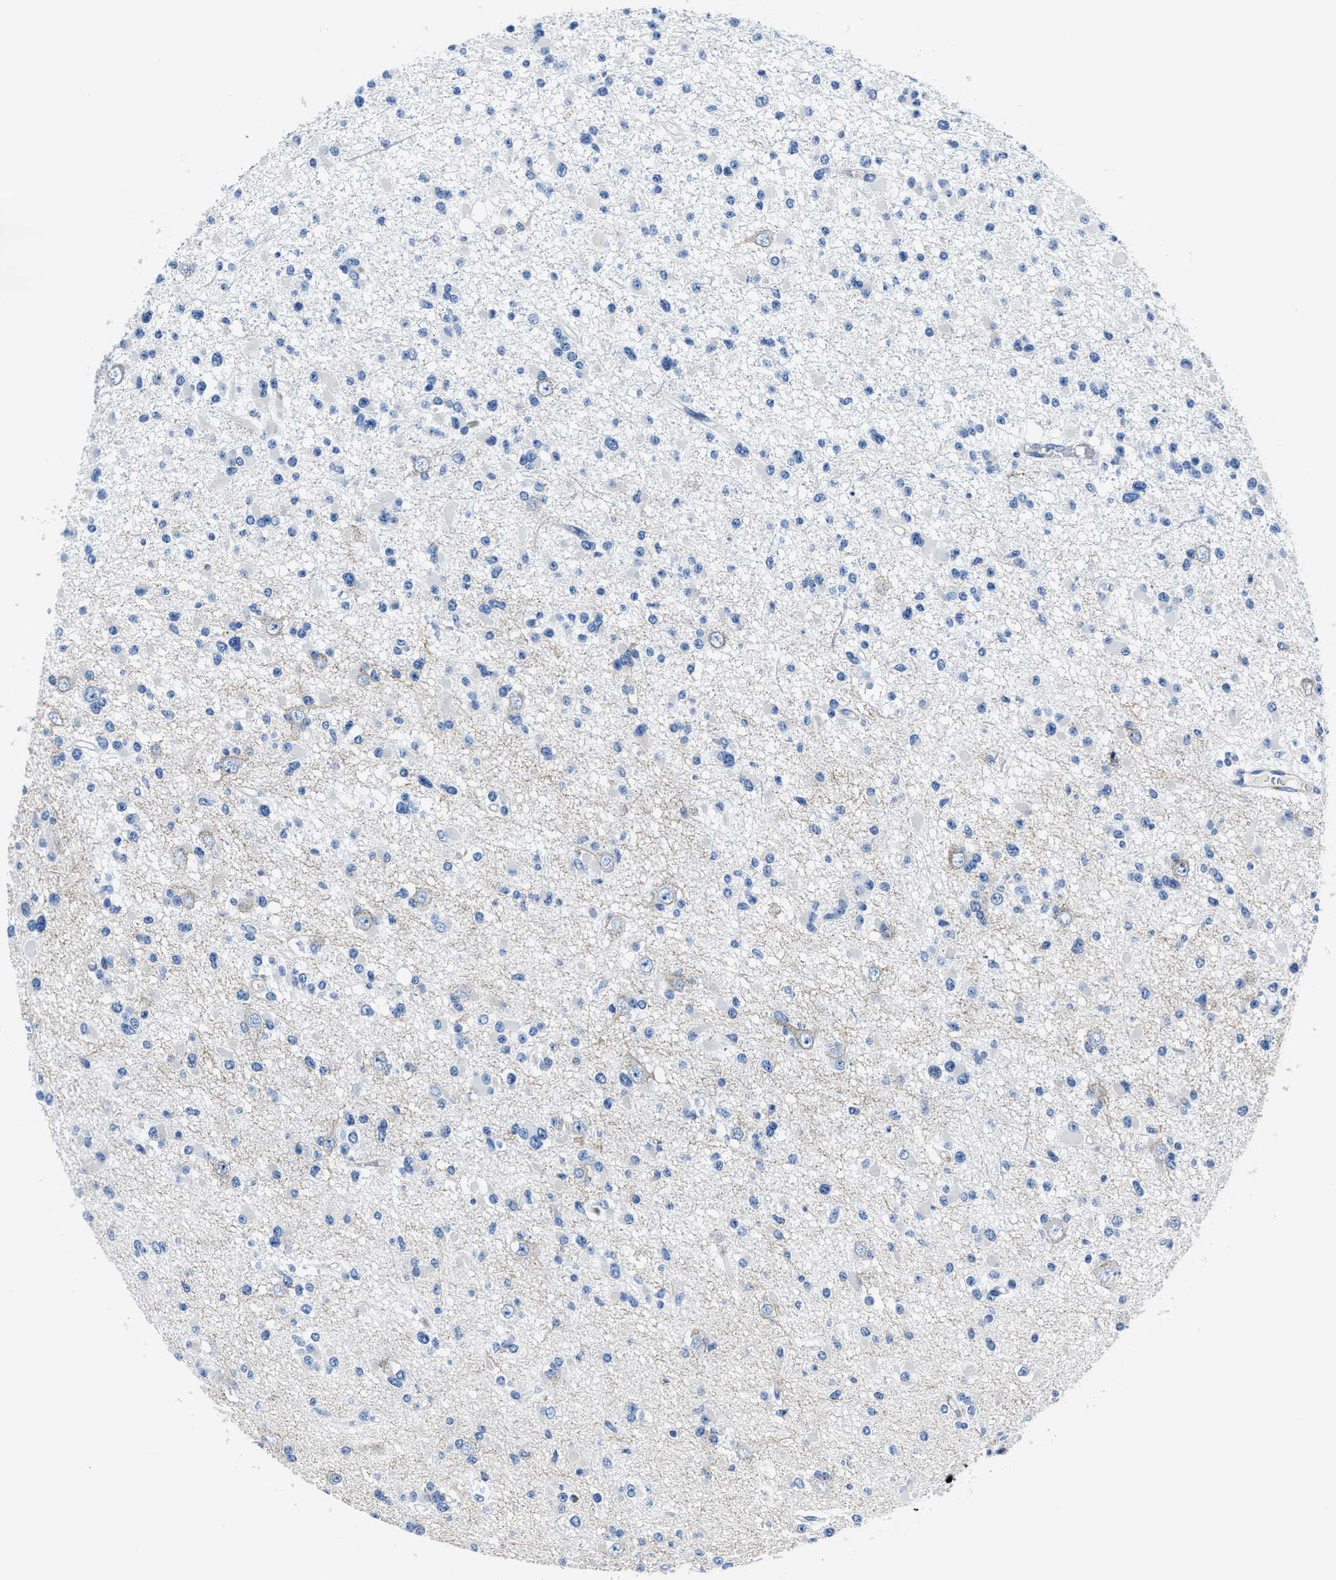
{"staining": {"intensity": "negative", "quantity": "none", "location": "none"}, "tissue": "glioma", "cell_type": "Tumor cells", "image_type": "cancer", "snomed": [{"axis": "morphology", "description": "Glioma, malignant, Low grade"}, {"axis": "topography", "description": "Brain"}], "caption": "Immunohistochemical staining of human malignant glioma (low-grade) displays no significant staining in tumor cells.", "gene": "LMO7", "patient": {"sex": "female", "age": 22}}